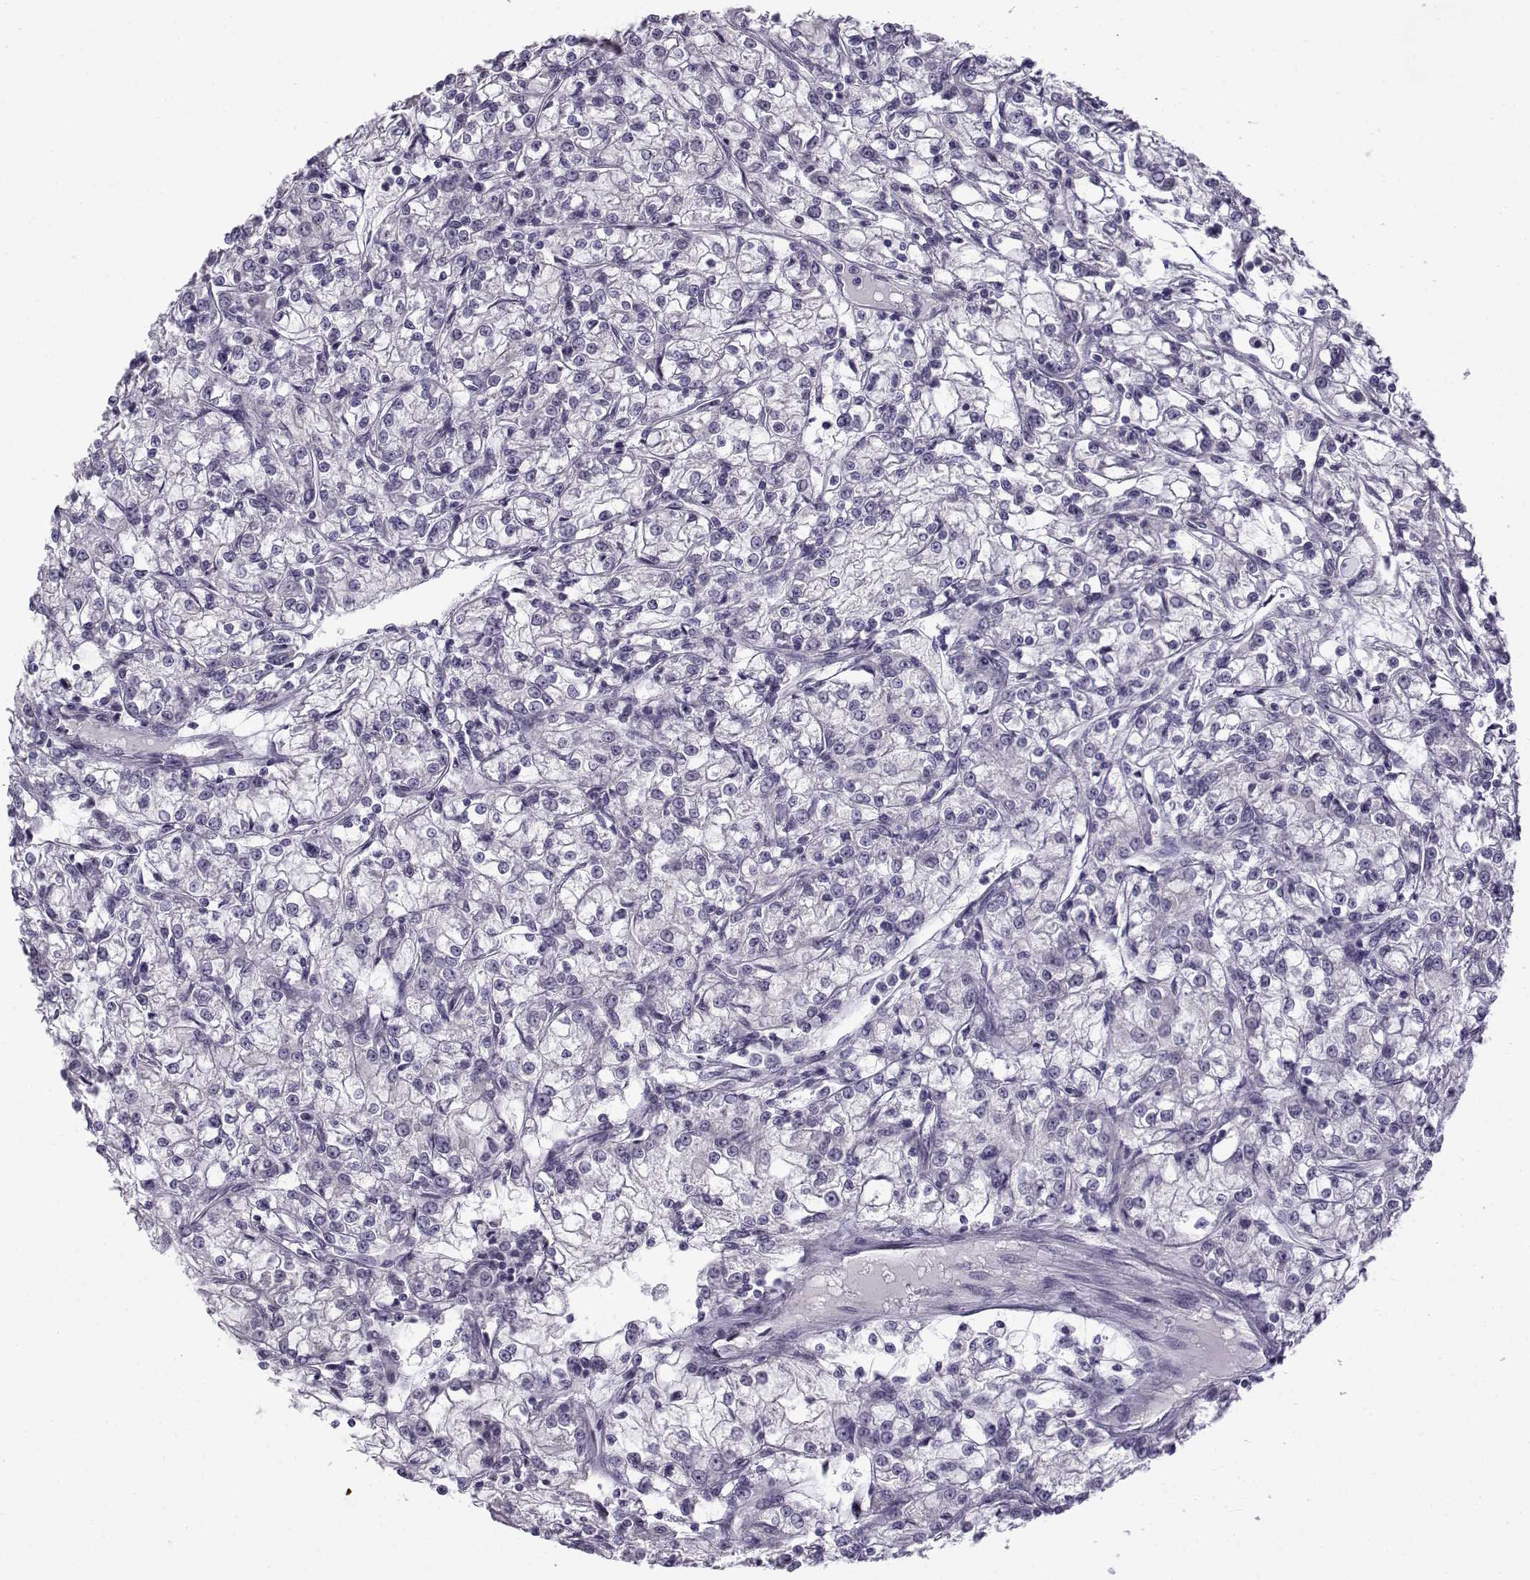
{"staining": {"intensity": "negative", "quantity": "none", "location": "none"}, "tissue": "renal cancer", "cell_type": "Tumor cells", "image_type": "cancer", "snomed": [{"axis": "morphology", "description": "Adenocarcinoma, NOS"}, {"axis": "topography", "description": "Kidney"}], "caption": "Renal cancer (adenocarcinoma) was stained to show a protein in brown. There is no significant staining in tumor cells. (Immunohistochemistry (ihc), brightfield microscopy, high magnification).", "gene": "TEX55", "patient": {"sex": "female", "age": 59}}